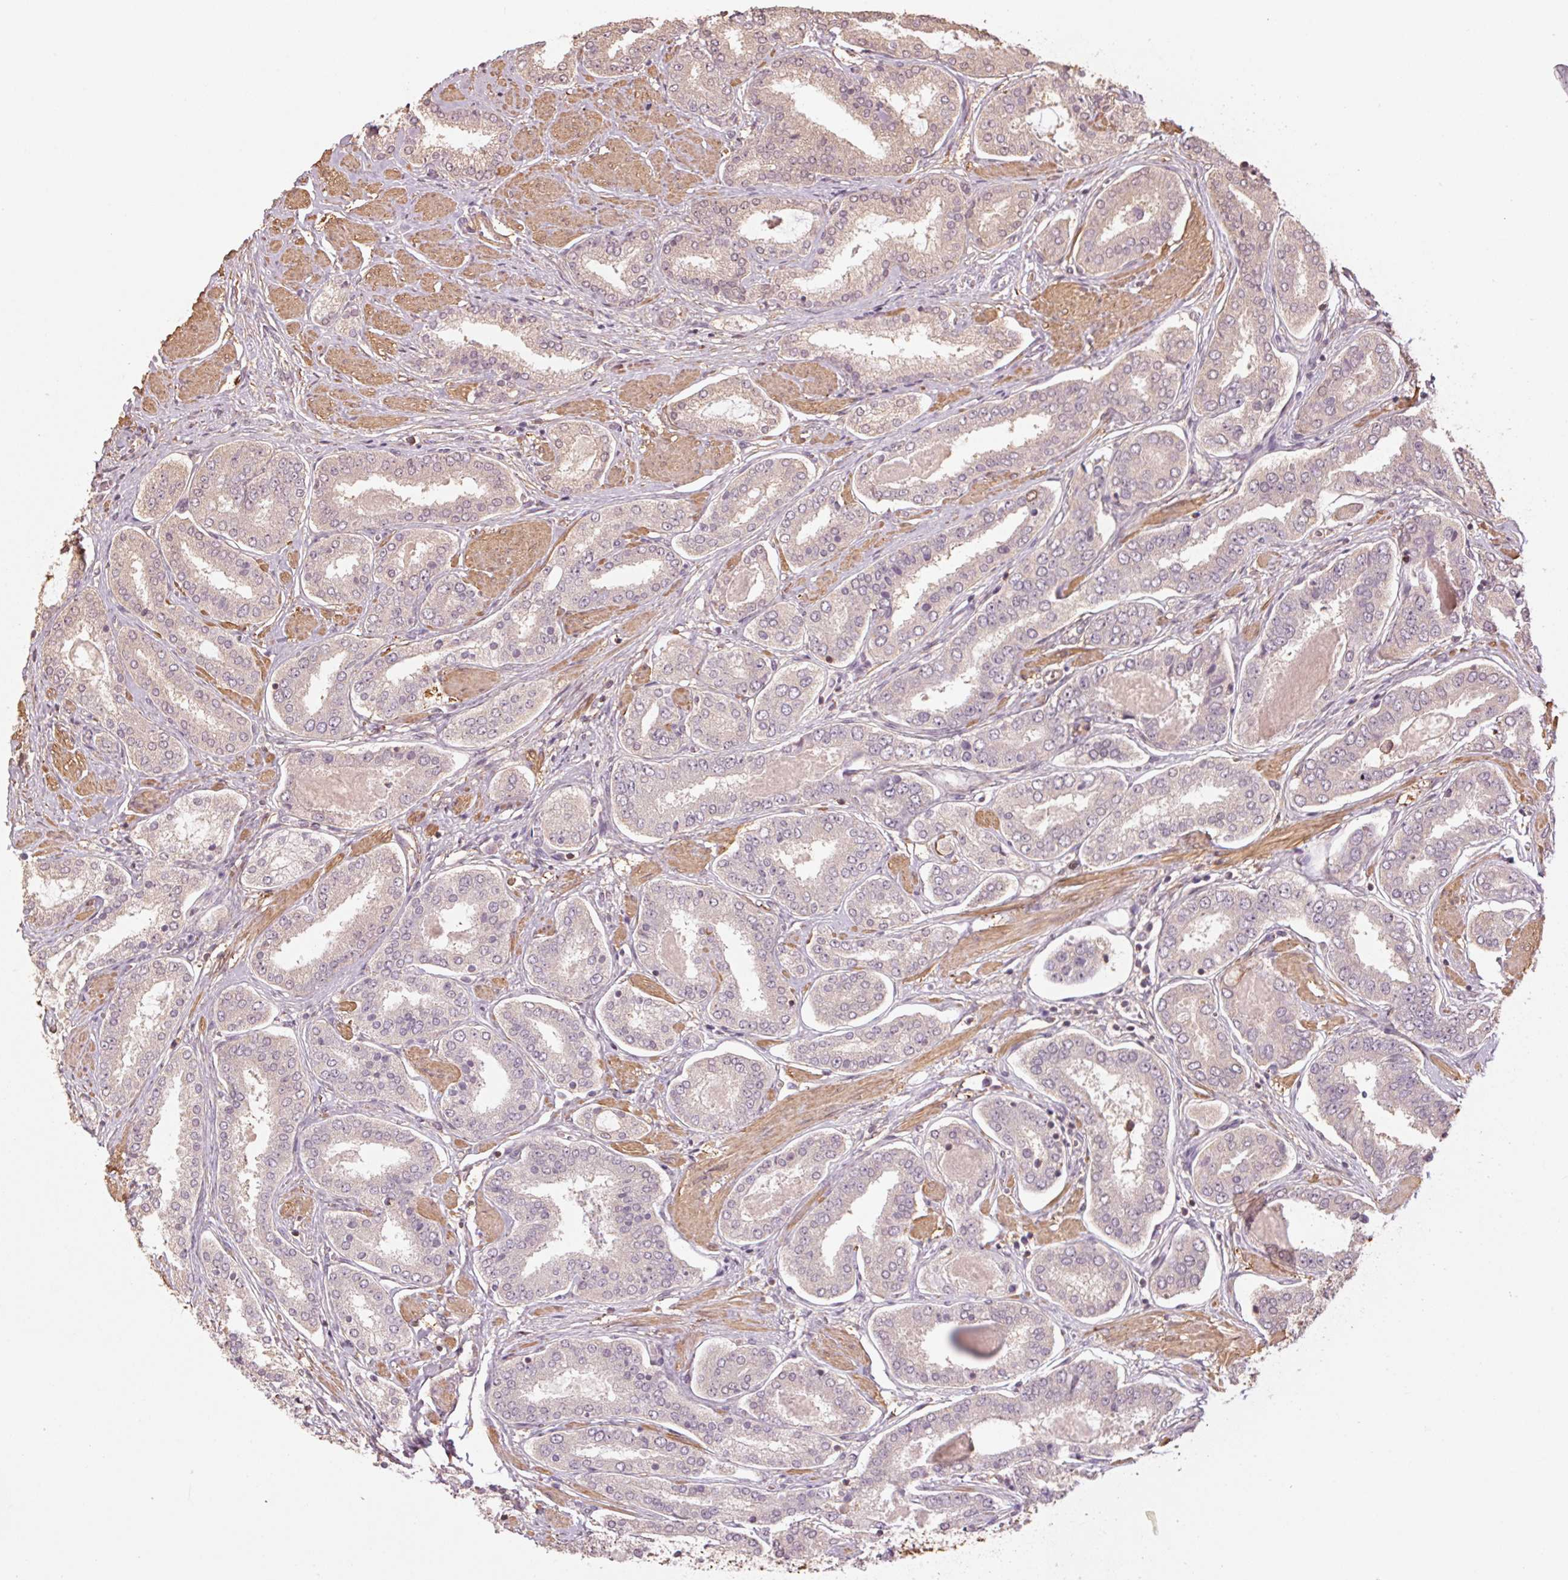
{"staining": {"intensity": "weak", "quantity": "<25%", "location": "cytoplasmic/membranous"}, "tissue": "prostate cancer", "cell_type": "Tumor cells", "image_type": "cancer", "snomed": [{"axis": "morphology", "description": "Adenocarcinoma, High grade"}, {"axis": "topography", "description": "Prostate"}], "caption": "IHC histopathology image of neoplastic tissue: human prostate cancer (adenocarcinoma (high-grade)) stained with DAB exhibits no significant protein expression in tumor cells.", "gene": "QDPR", "patient": {"sex": "male", "age": 63}}